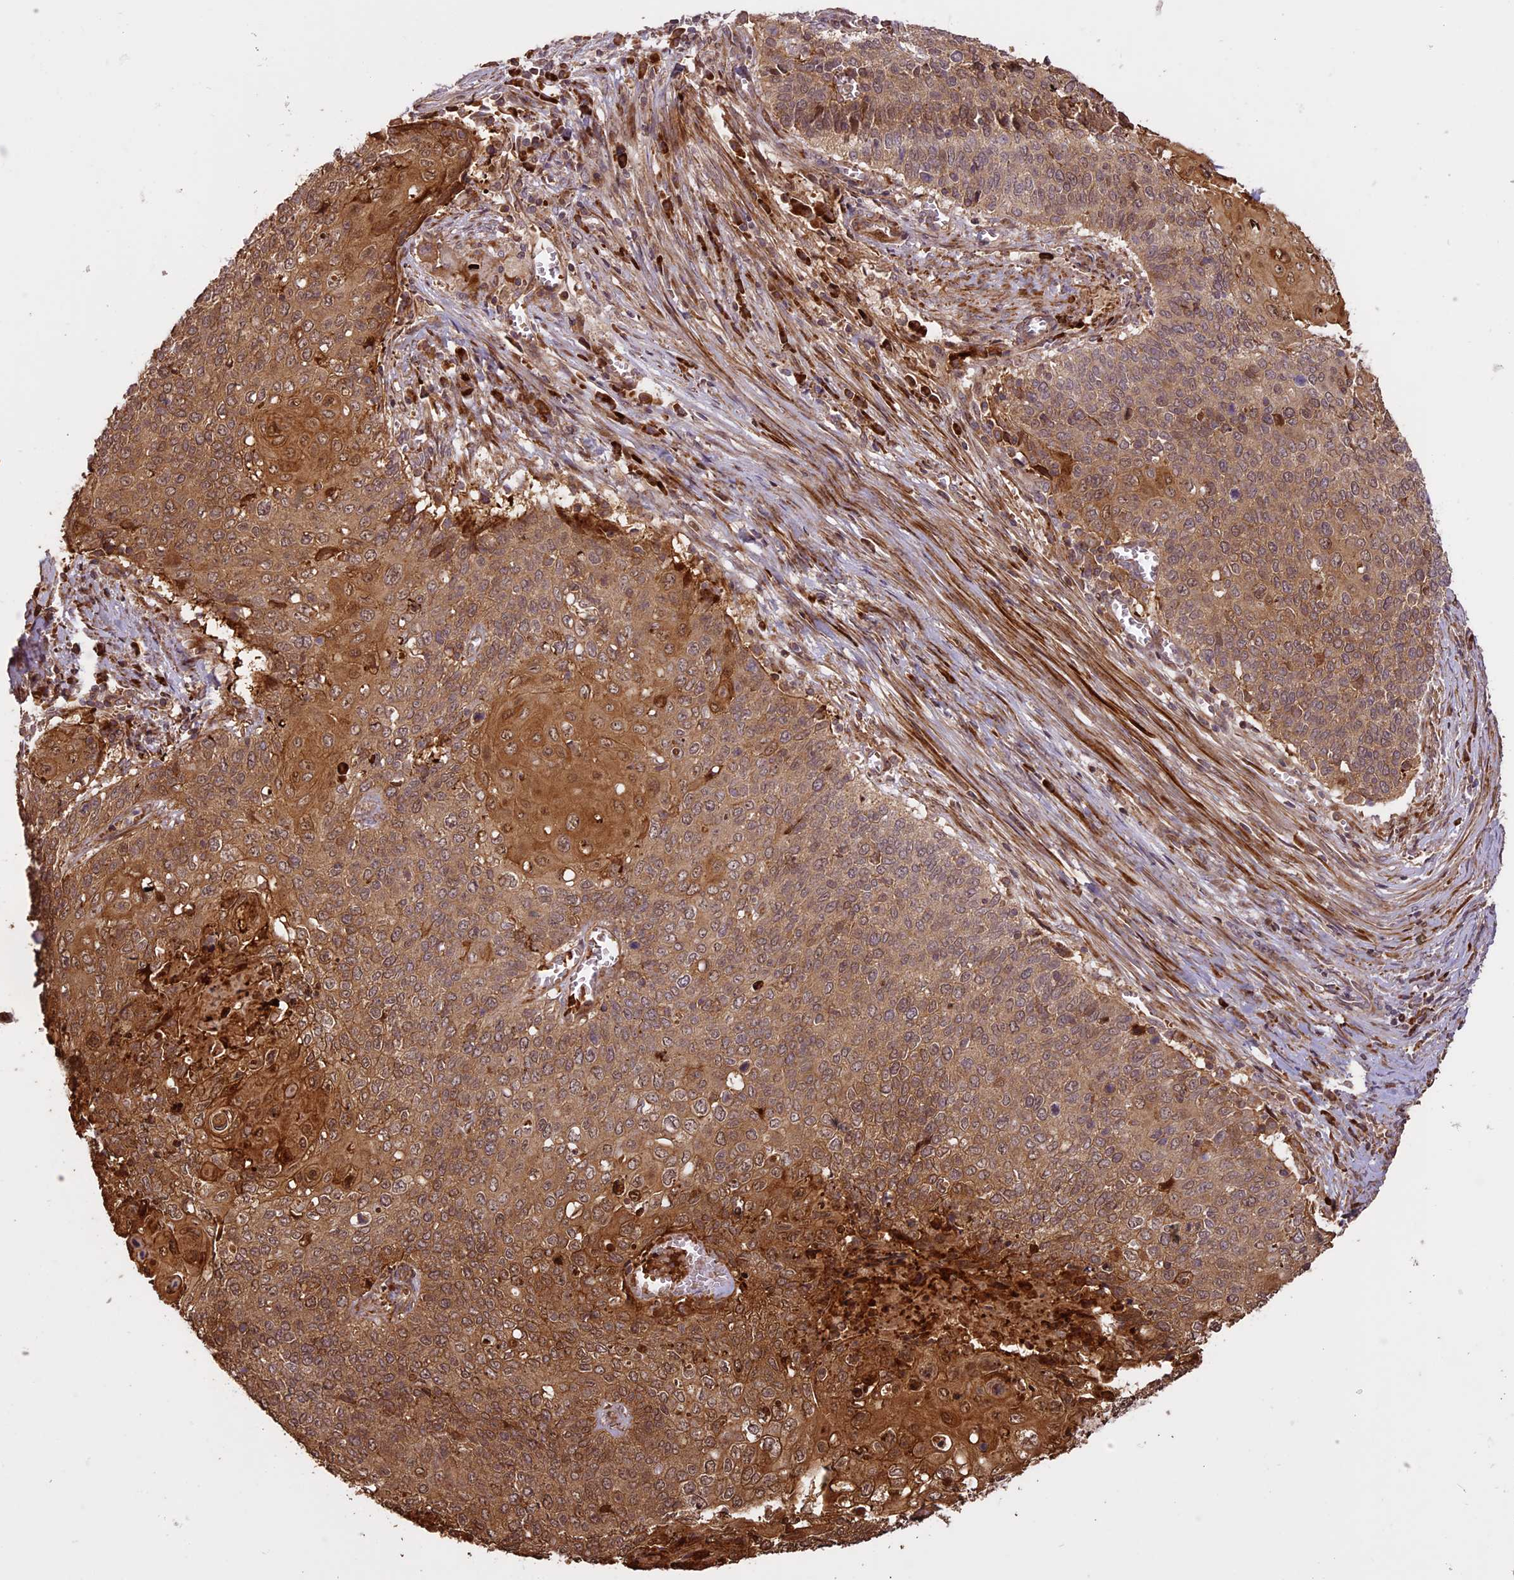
{"staining": {"intensity": "moderate", "quantity": ">75%", "location": "cytoplasmic/membranous,nuclear"}, "tissue": "cervical cancer", "cell_type": "Tumor cells", "image_type": "cancer", "snomed": [{"axis": "morphology", "description": "Squamous cell carcinoma, NOS"}, {"axis": "topography", "description": "Cervix"}], "caption": "A medium amount of moderate cytoplasmic/membranous and nuclear expression is present in about >75% of tumor cells in cervical squamous cell carcinoma tissue.", "gene": "ENHO", "patient": {"sex": "female", "age": 39}}